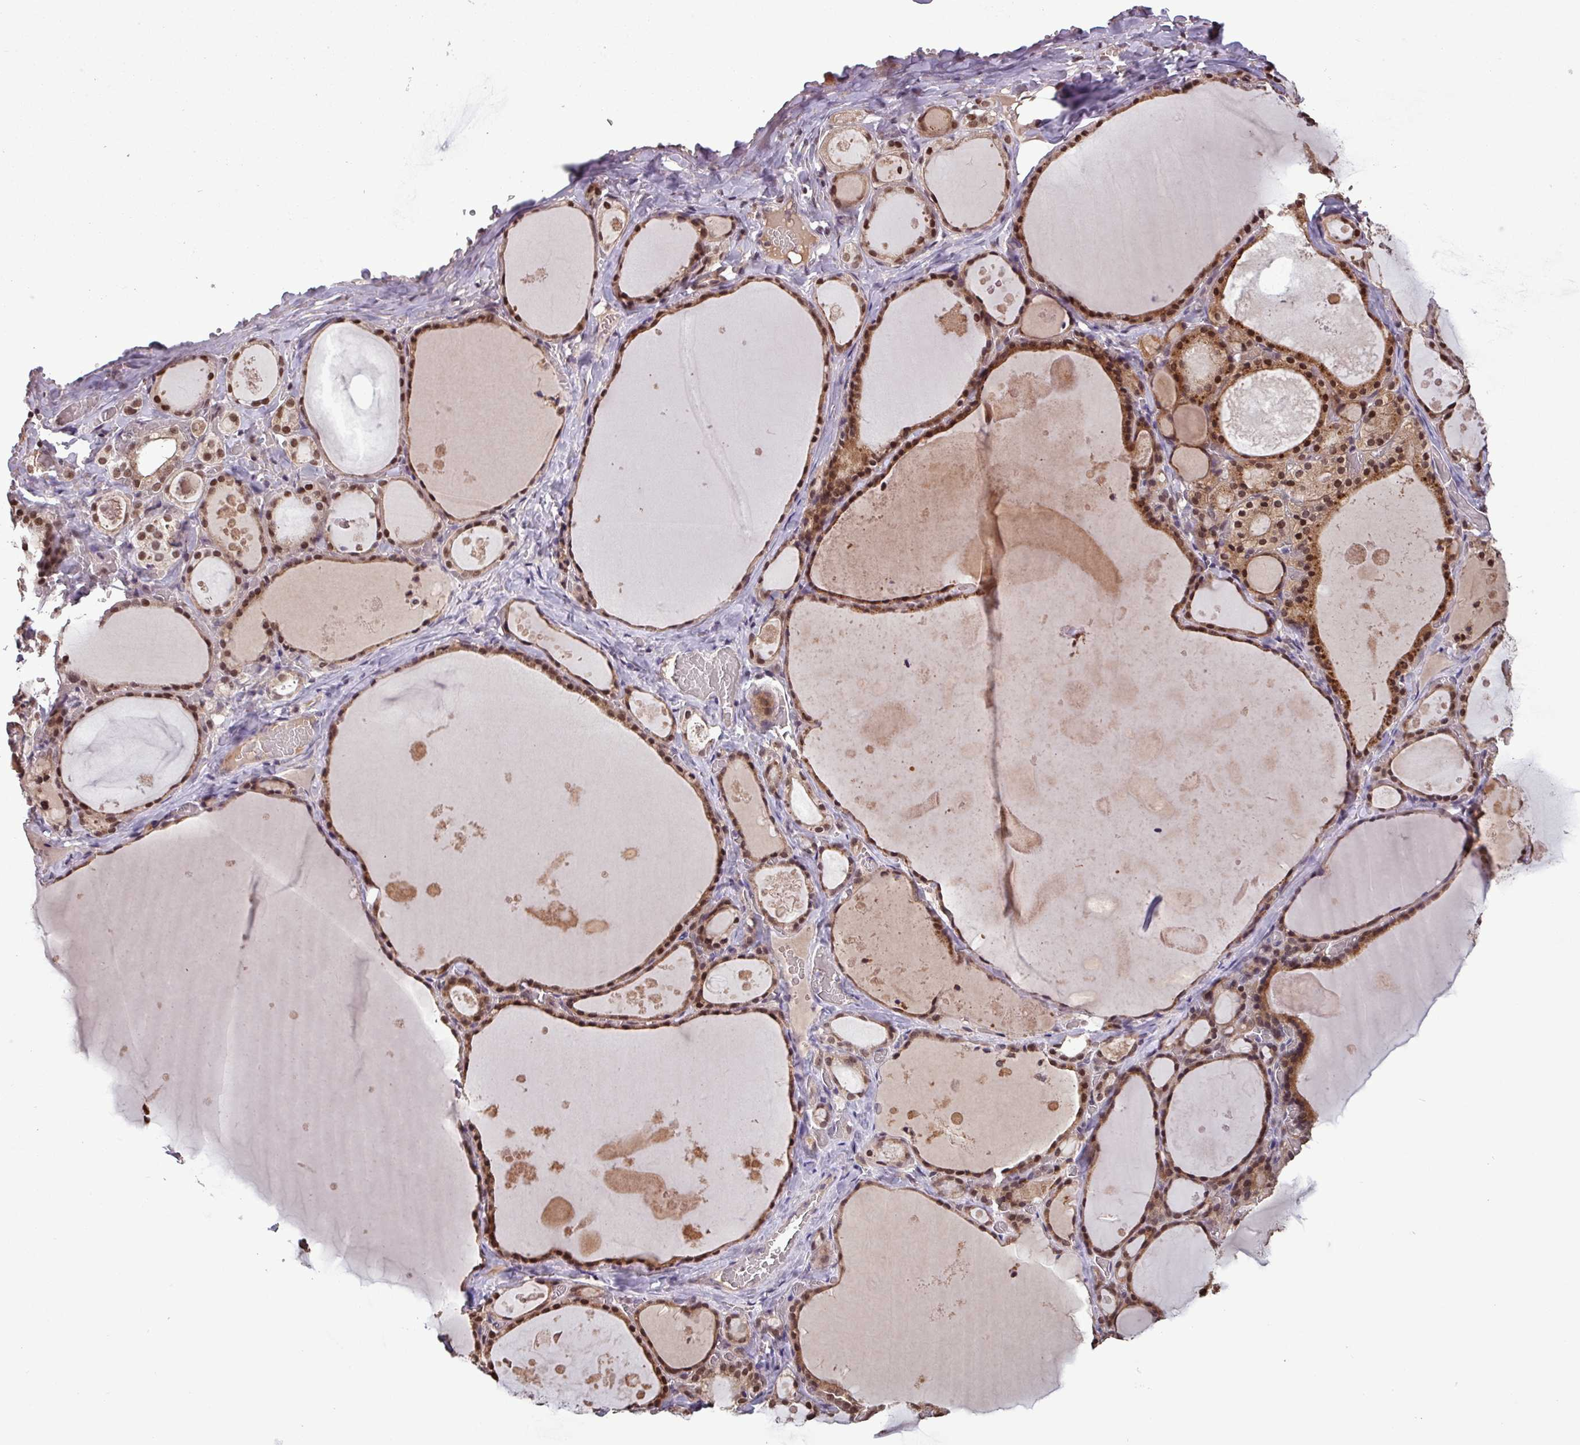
{"staining": {"intensity": "strong", "quantity": ">75%", "location": "cytoplasmic/membranous,nuclear"}, "tissue": "thyroid gland", "cell_type": "Glandular cells", "image_type": "normal", "snomed": [{"axis": "morphology", "description": "Normal tissue, NOS"}, {"axis": "topography", "description": "Thyroid gland"}], "caption": "Immunohistochemistry micrograph of unremarkable human thyroid gland stained for a protein (brown), which demonstrates high levels of strong cytoplasmic/membranous,nuclear expression in about >75% of glandular cells.", "gene": "NOB1", "patient": {"sex": "male", "age": 56}}